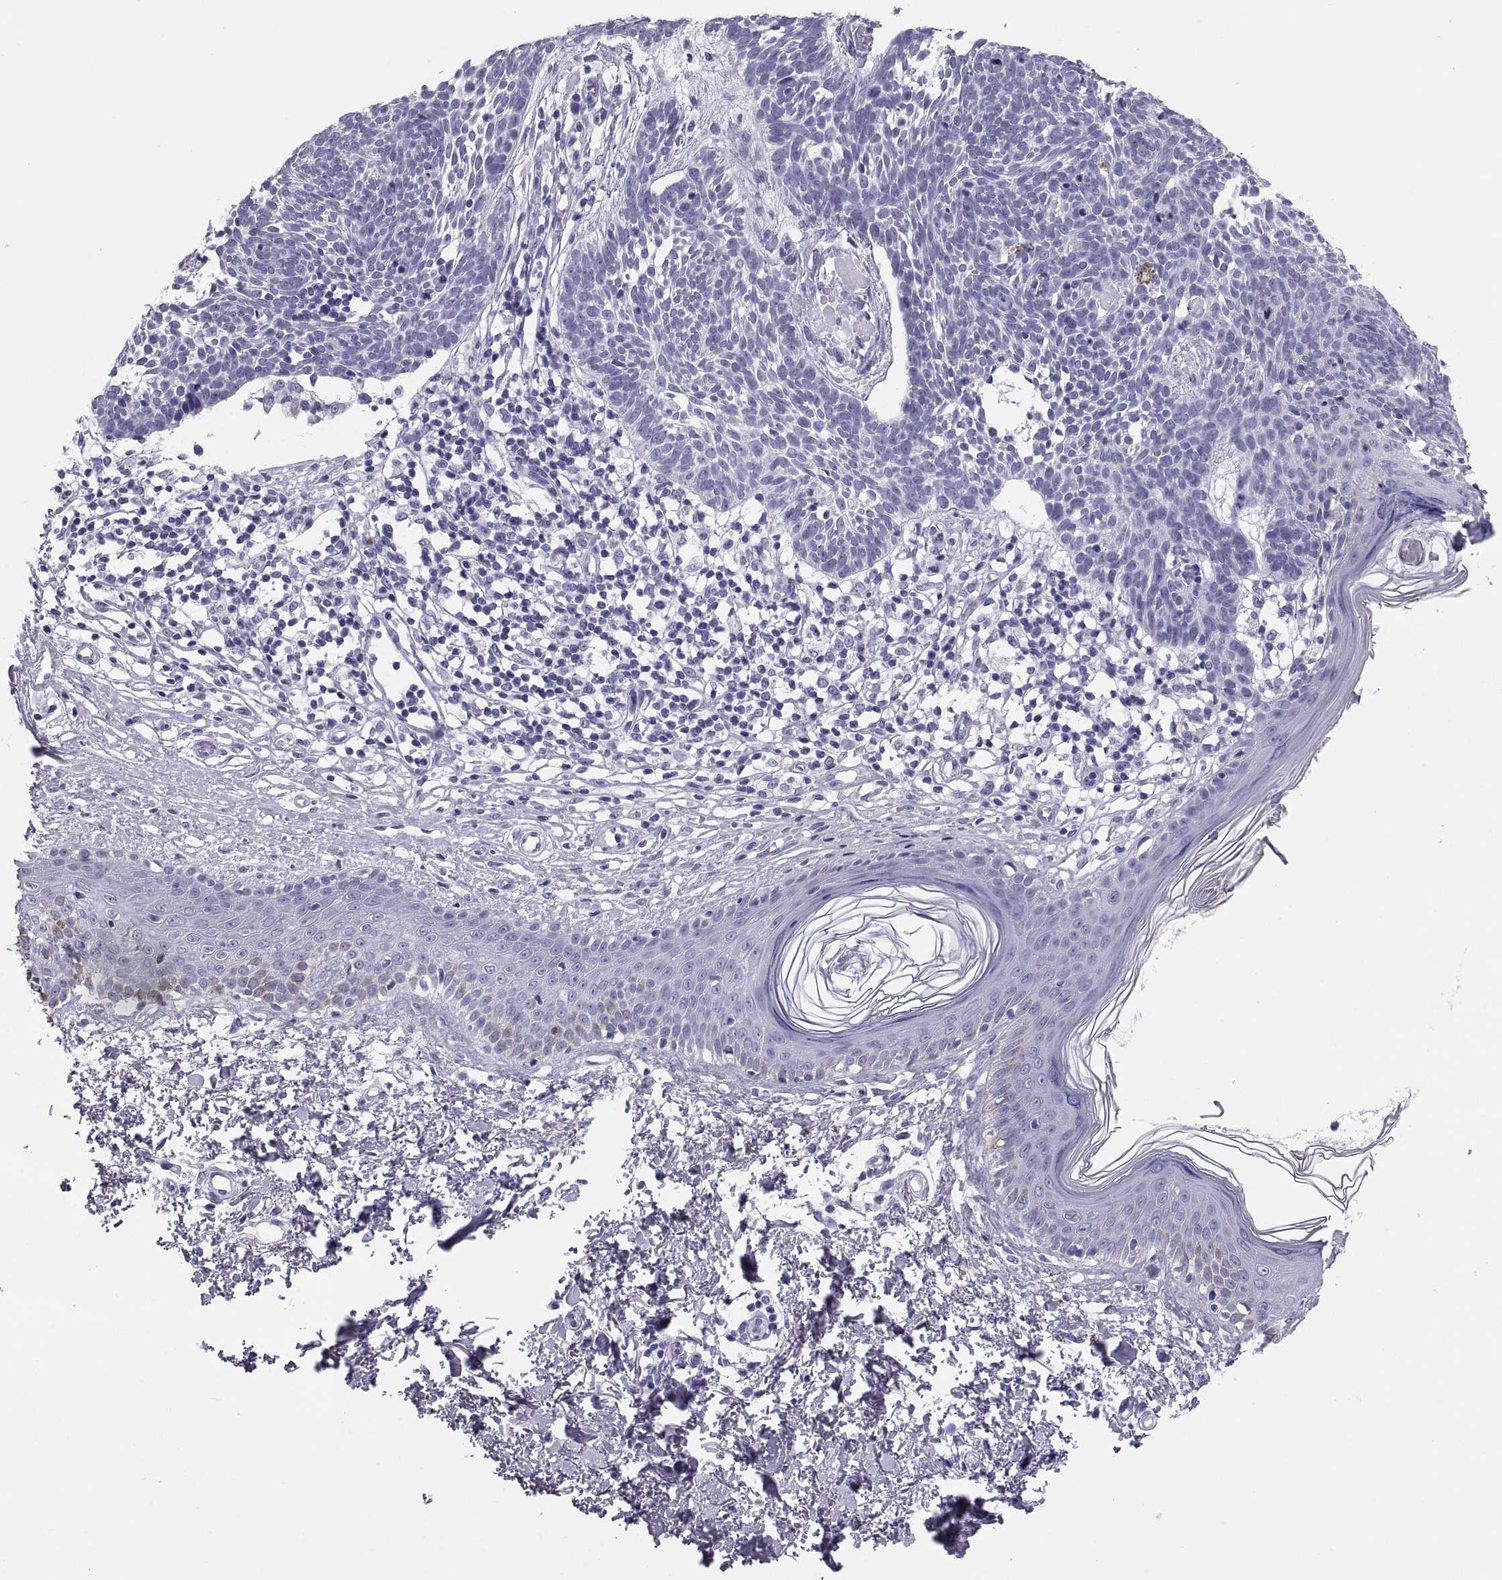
{"staining": {"intensity": "negative", "quantity": "none", "location": "none"}, "tissue": "skin cancer", "cell_type": "Tumor cells", "image_type": "cancer", "snomed": [{"axis": "morphology", "description": "Basal cell carcinoma"}, {"axis": "topography", "description": "Skin"}], "caption": "Tumor cells show no significant protein positivity in skin cancer (basal cell carcinoma).", "gene": "PAX2", "patient": {"sex": "male", "age": 85}}